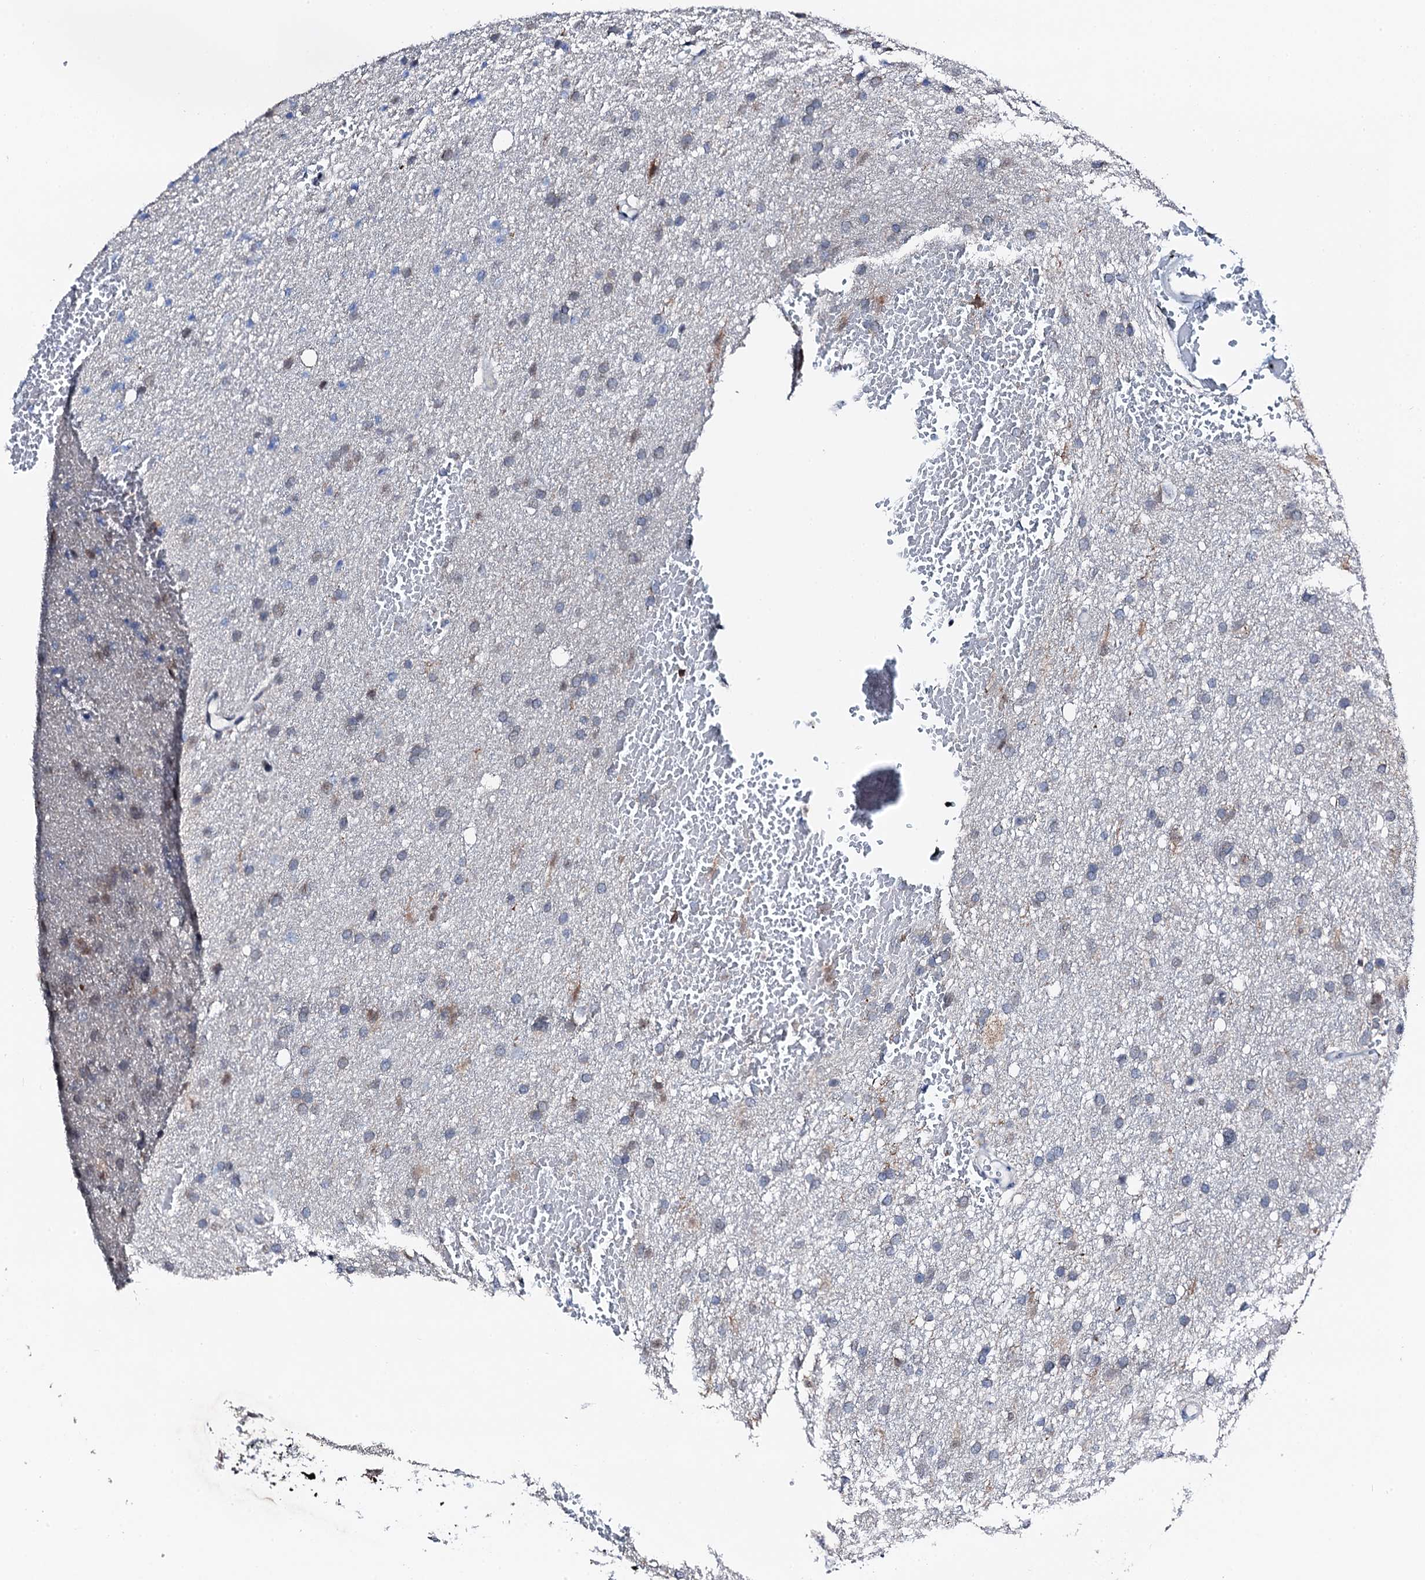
{"staining": {"intensity": "weak", "quantity": "<25%", "location": "cytoplasmic/membranous"}, "tissue": "glioma", "cell_type": "Tumor cells", "image_type": "cancer", "snomed": [{"axis": "morphology", "description": "Glioma, malignant, High grade"}, {"axis": "topography", "description": "Cerebral cortex"}], "caption": "The photomicrograph displays no staining of tumor cells in glioma.", "gene": "TRAFD1", "patient": {"sex": "female", "age": 36}}